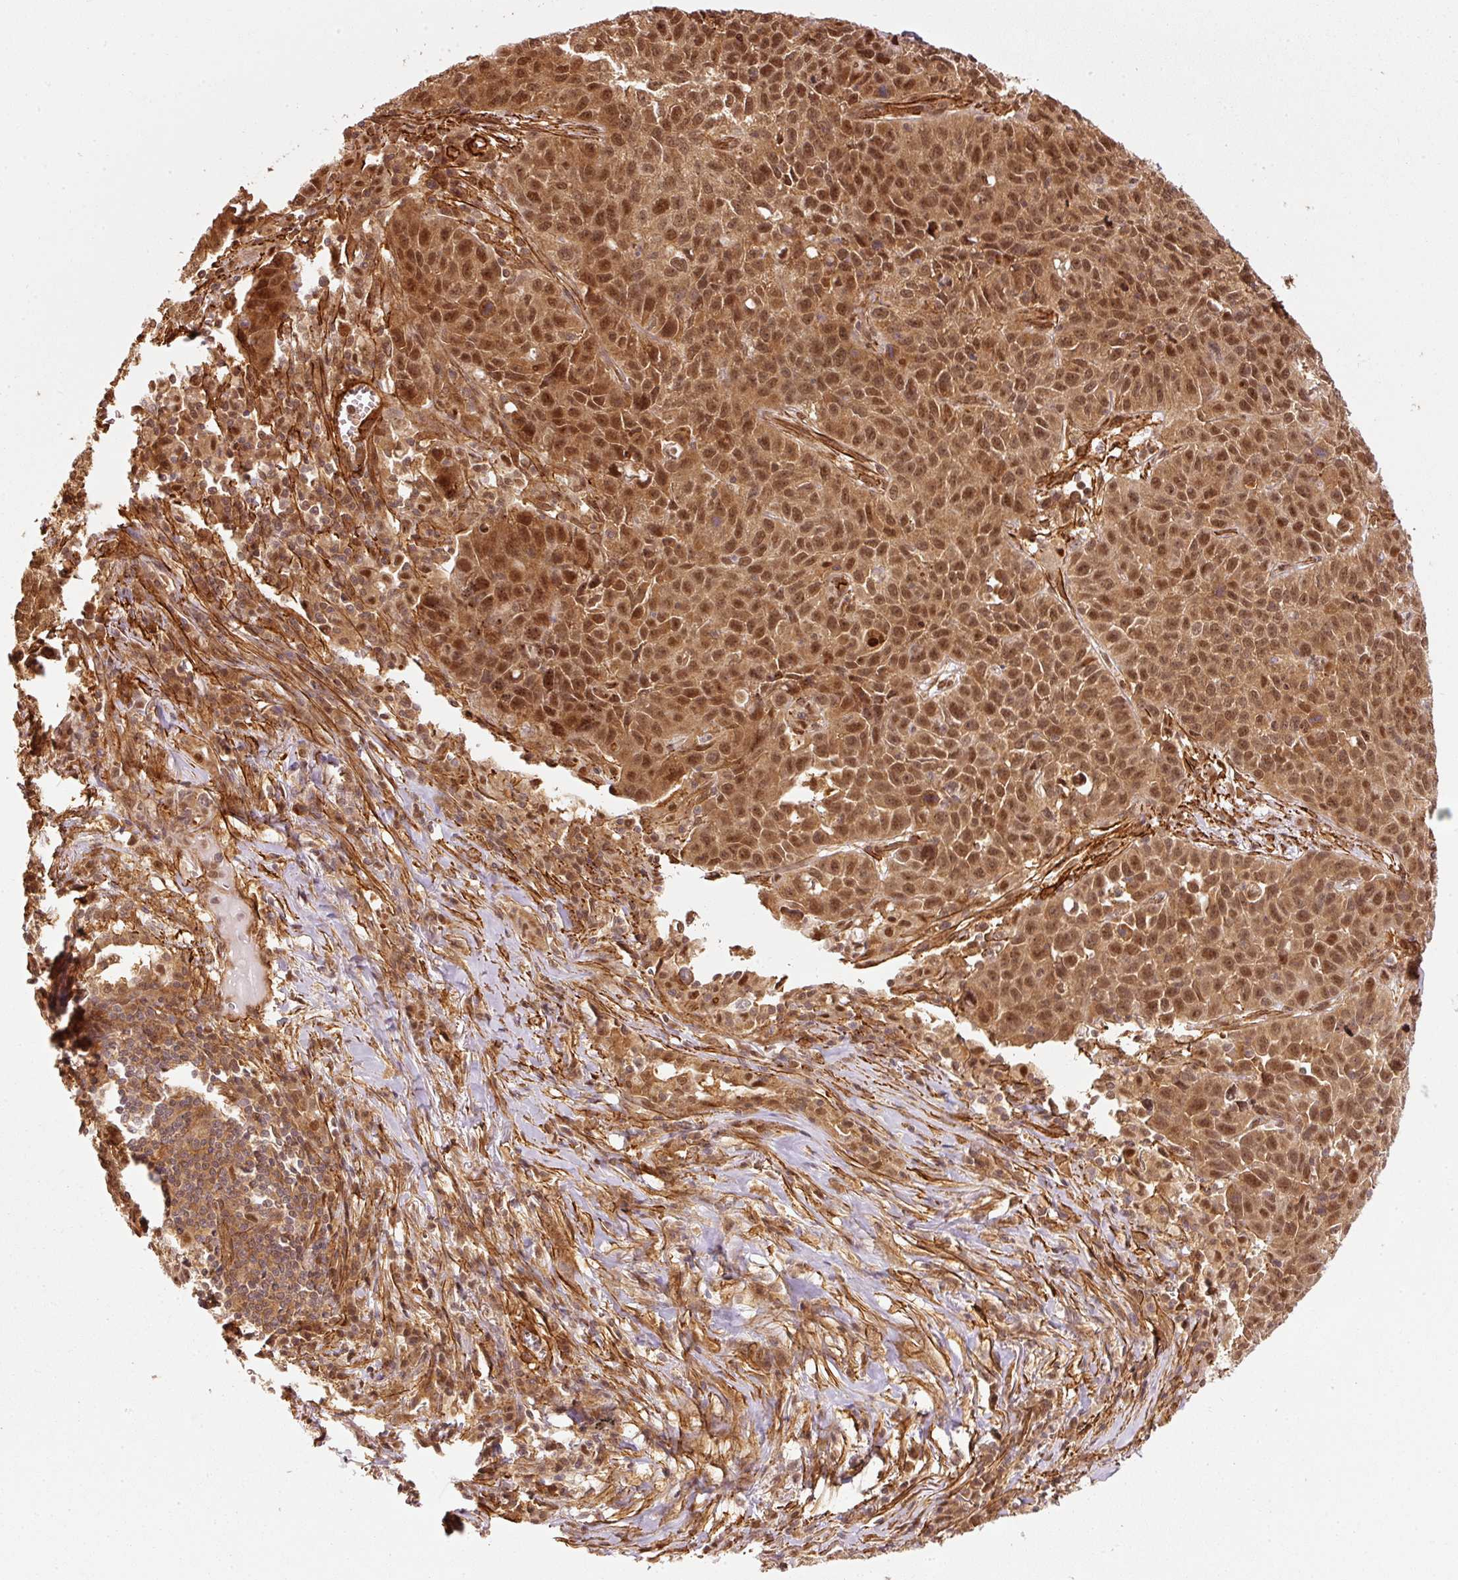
{"staining": {"intensity": "moderate", "quantity": ">75%", "location": "cytoplasmic/membranous,nuclear"}, "tissue": "lung cancer", "cell_type": "Tumor cells", "image_type": "cancer", "snomed": [{"axis": "morphology", "description": "Squamous cell carcinoma, NOS"}, {"axis": "topography", "description": "Lung"}], "caption": "Approximately >75% of tumor cells in human squamous cell carcinoma (lung) exhibit moderate cytoplasmic/membranous and nuclear protein positivity as visualized by brown immunohistochemical staining.", "gene": "PSMD1", "patient": {"sex": "male", "age": 76}}